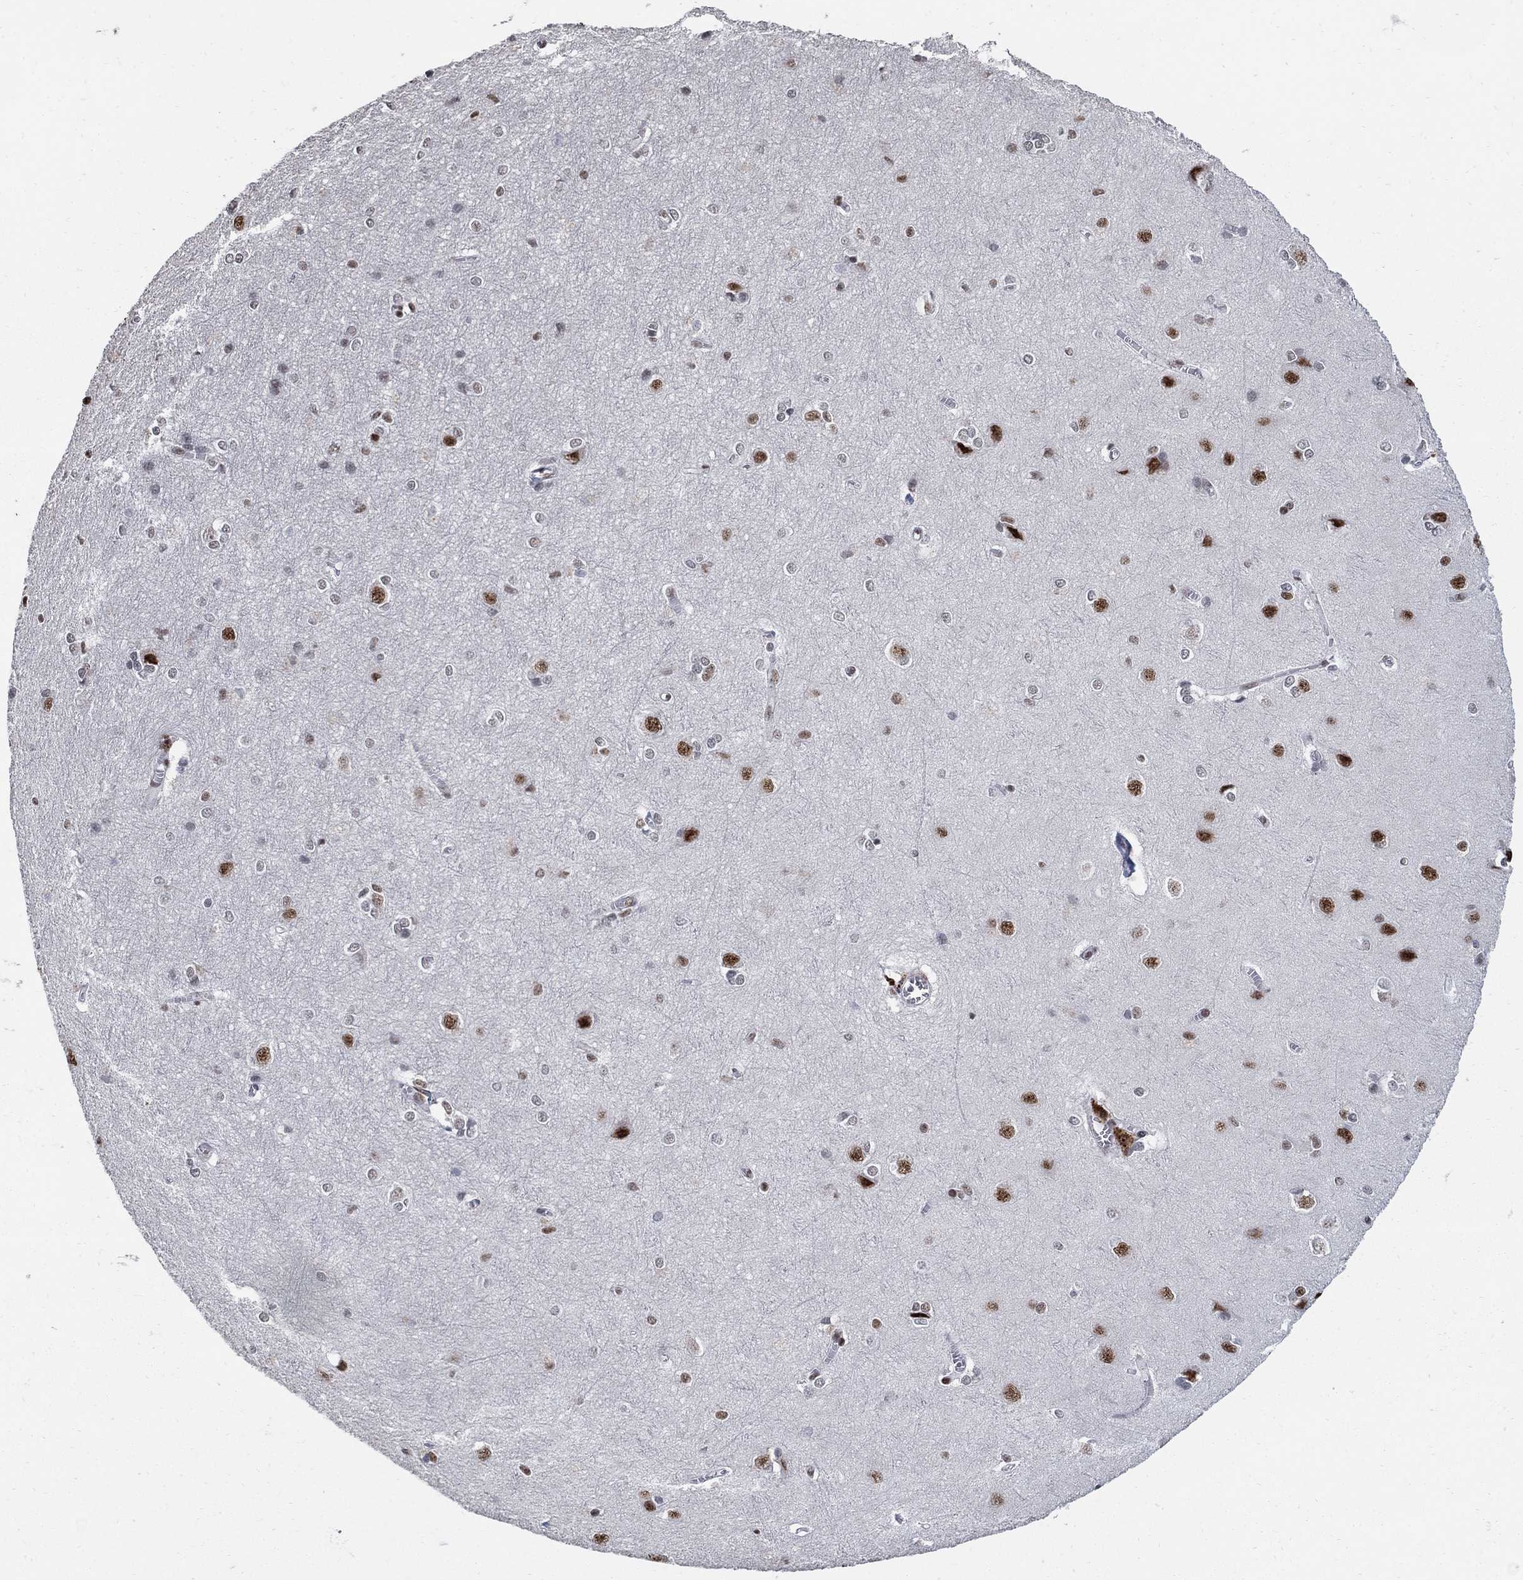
{"staining": {"intensity": "negative", "quantity": "none", "location": "none"}, "tissue": "cerebral cortex", "cell_type": "Endothelial cells", "image_type": "normal", "snomed": [{"axis": "morphology", "description": "Normal tissue, NOS"}, {"axis": "topography", "description": "Cerebral cortex"}], "caption": "Immunohistochemical staining of unremarkable cerebral cortex demonstrates no significant staining in endothelial cells.", "gene": "PNISR", "patient": {"sex": "male", "age": 37}}